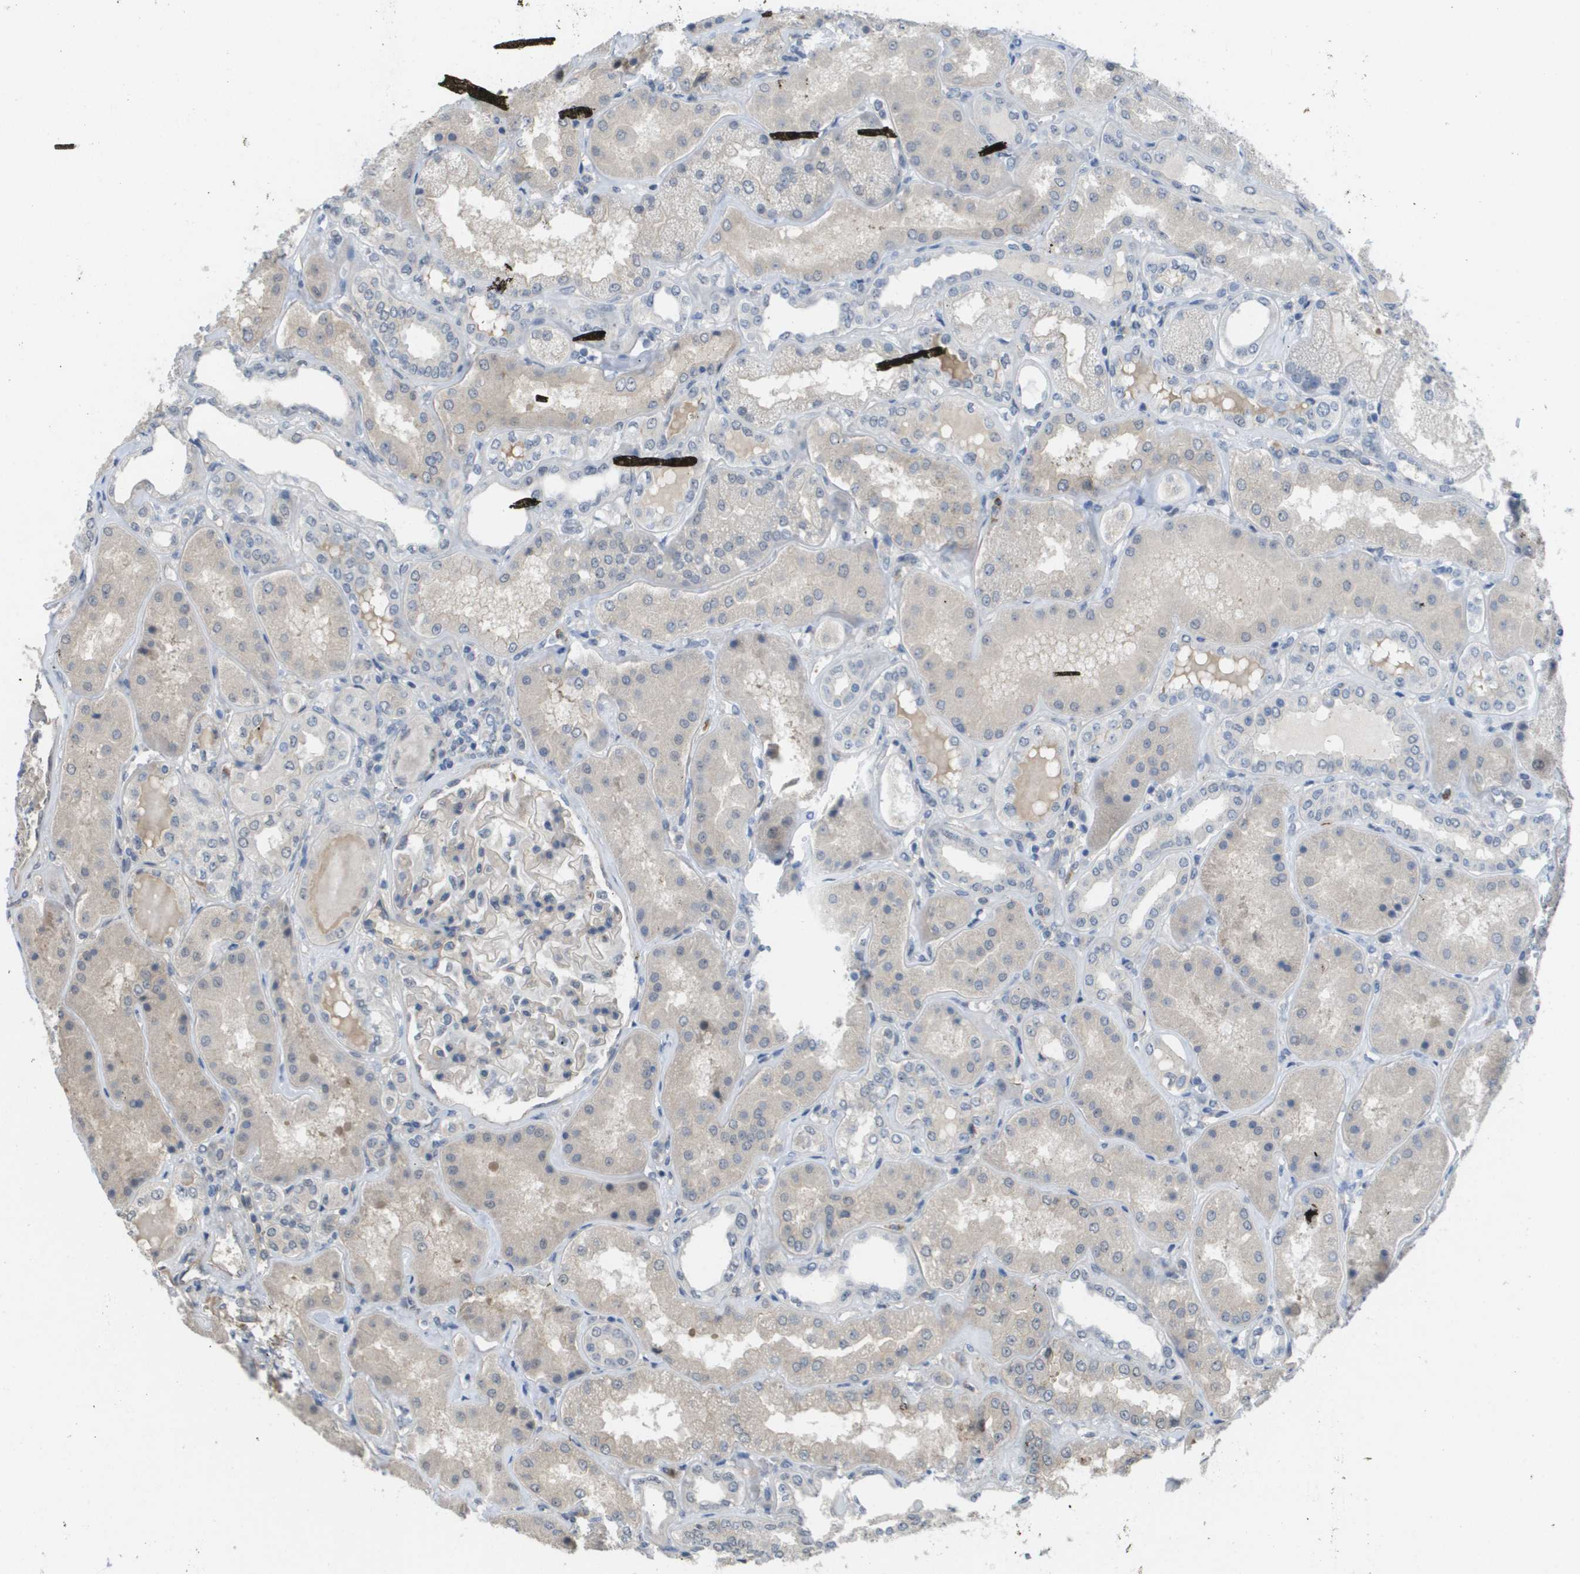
{"staining": {"intensity": "negative", "quantity": "none", "location": "none"}, "tissue": "kidney", "cell_type": "Cells in glomeruli", "image_type": "normal", "snomed": [{"axis": "morphology", "description": "Normal tissue, NOS"}, {"axis": "topography", "description": "Kidney"}], "caption": "A histopathology image of kidney stained for a protein reveals no brown staining in cells in glomeruli.", "gene": "RNF112", "patient": {"sex": "female", "age": 56}}